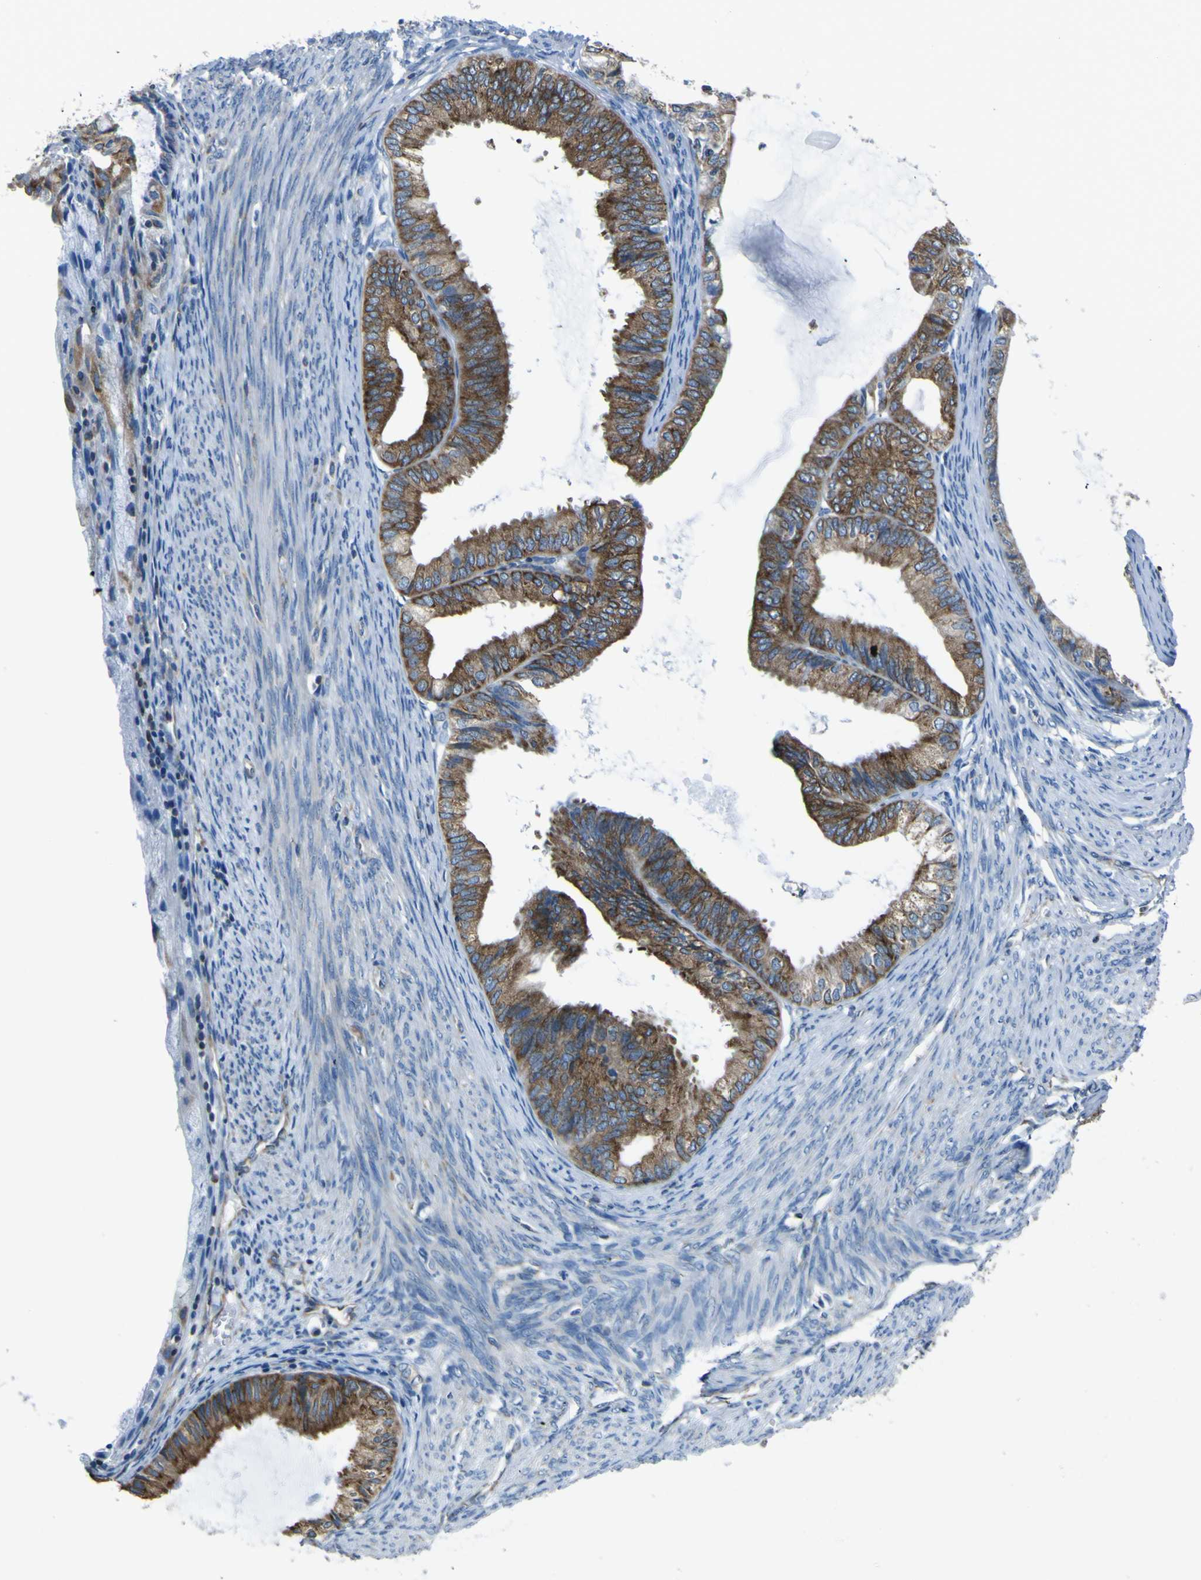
{"staining": {"intensity": "strong", "quantity": ">75%", "location": "cytoplasmic/membranous"}, "tissue": "endometrial cancer", "cell_type": "Tumor cells", "image_type": "cancer", "snomed": [{"axis": "morphology", "description": "Adenocarcinoma, NOS"}, {"axis": "topography", "description": "Endometrium"}], "caption": "Immunohistochemical staining of endometrial cancer (adenocarcinoma) shows high levels of strong cytoplasmic/membranous positivity in approximately >75% of tumor cells.", "gene": "STIM1", "patient": {"sex": "female", "age": 86}}